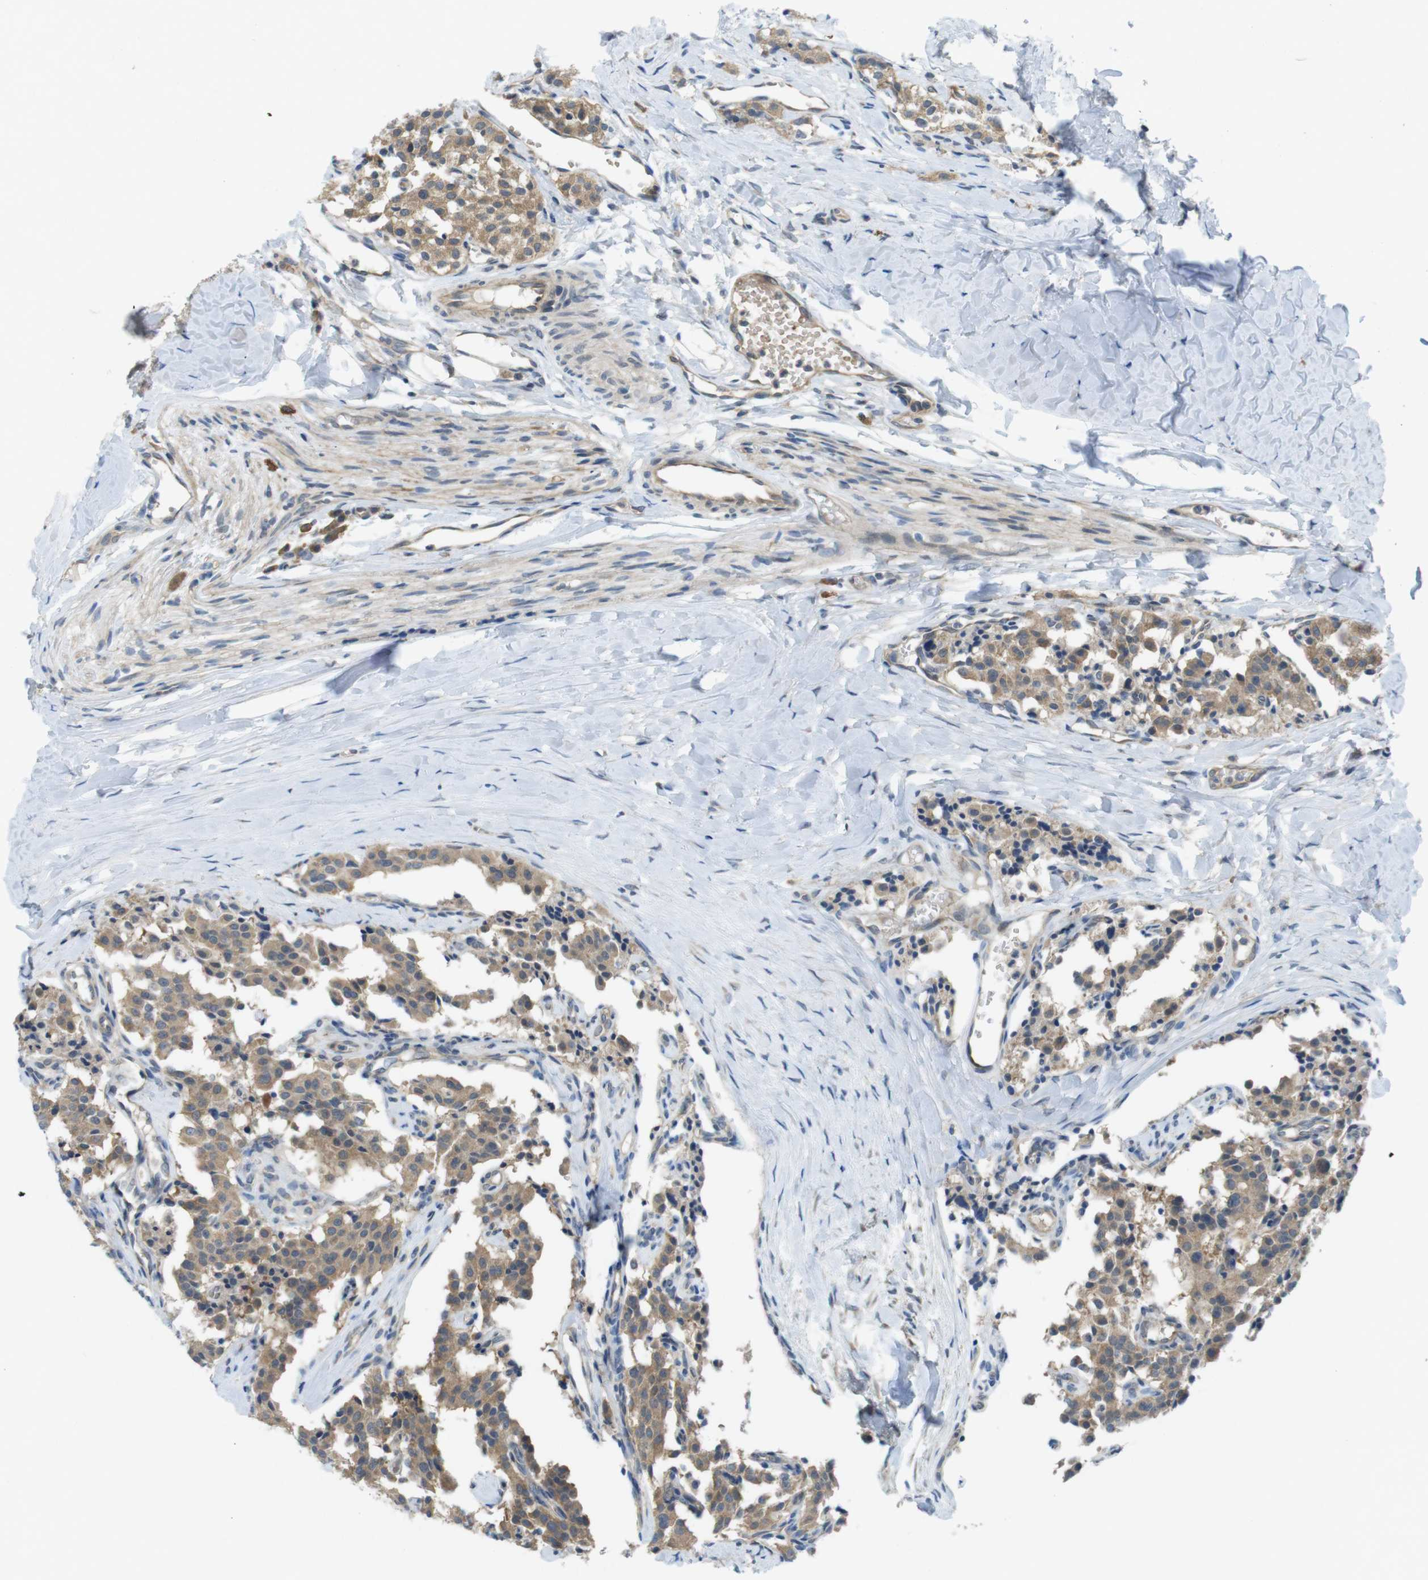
{"staining": {"intensity": "moderate", "quantity": ">75%", "location": "cytoplasmic/membranous"}, "tissue": "carcinoid", "cell_type": "Tumor cells", "image_type": "cancer", "snomed": [{"axis": "morphology", "description": "Carcinoid, malignant, NOS"}, {"axis": "topography", "description": "Lung"}], "caption": "Protein staining shows moderate cytoplasmic/membranous positivity in about >75% of tumor cells in carcinoid.", "gene": "SUGT1", "patient": {"sex": "male", "age": 30}}